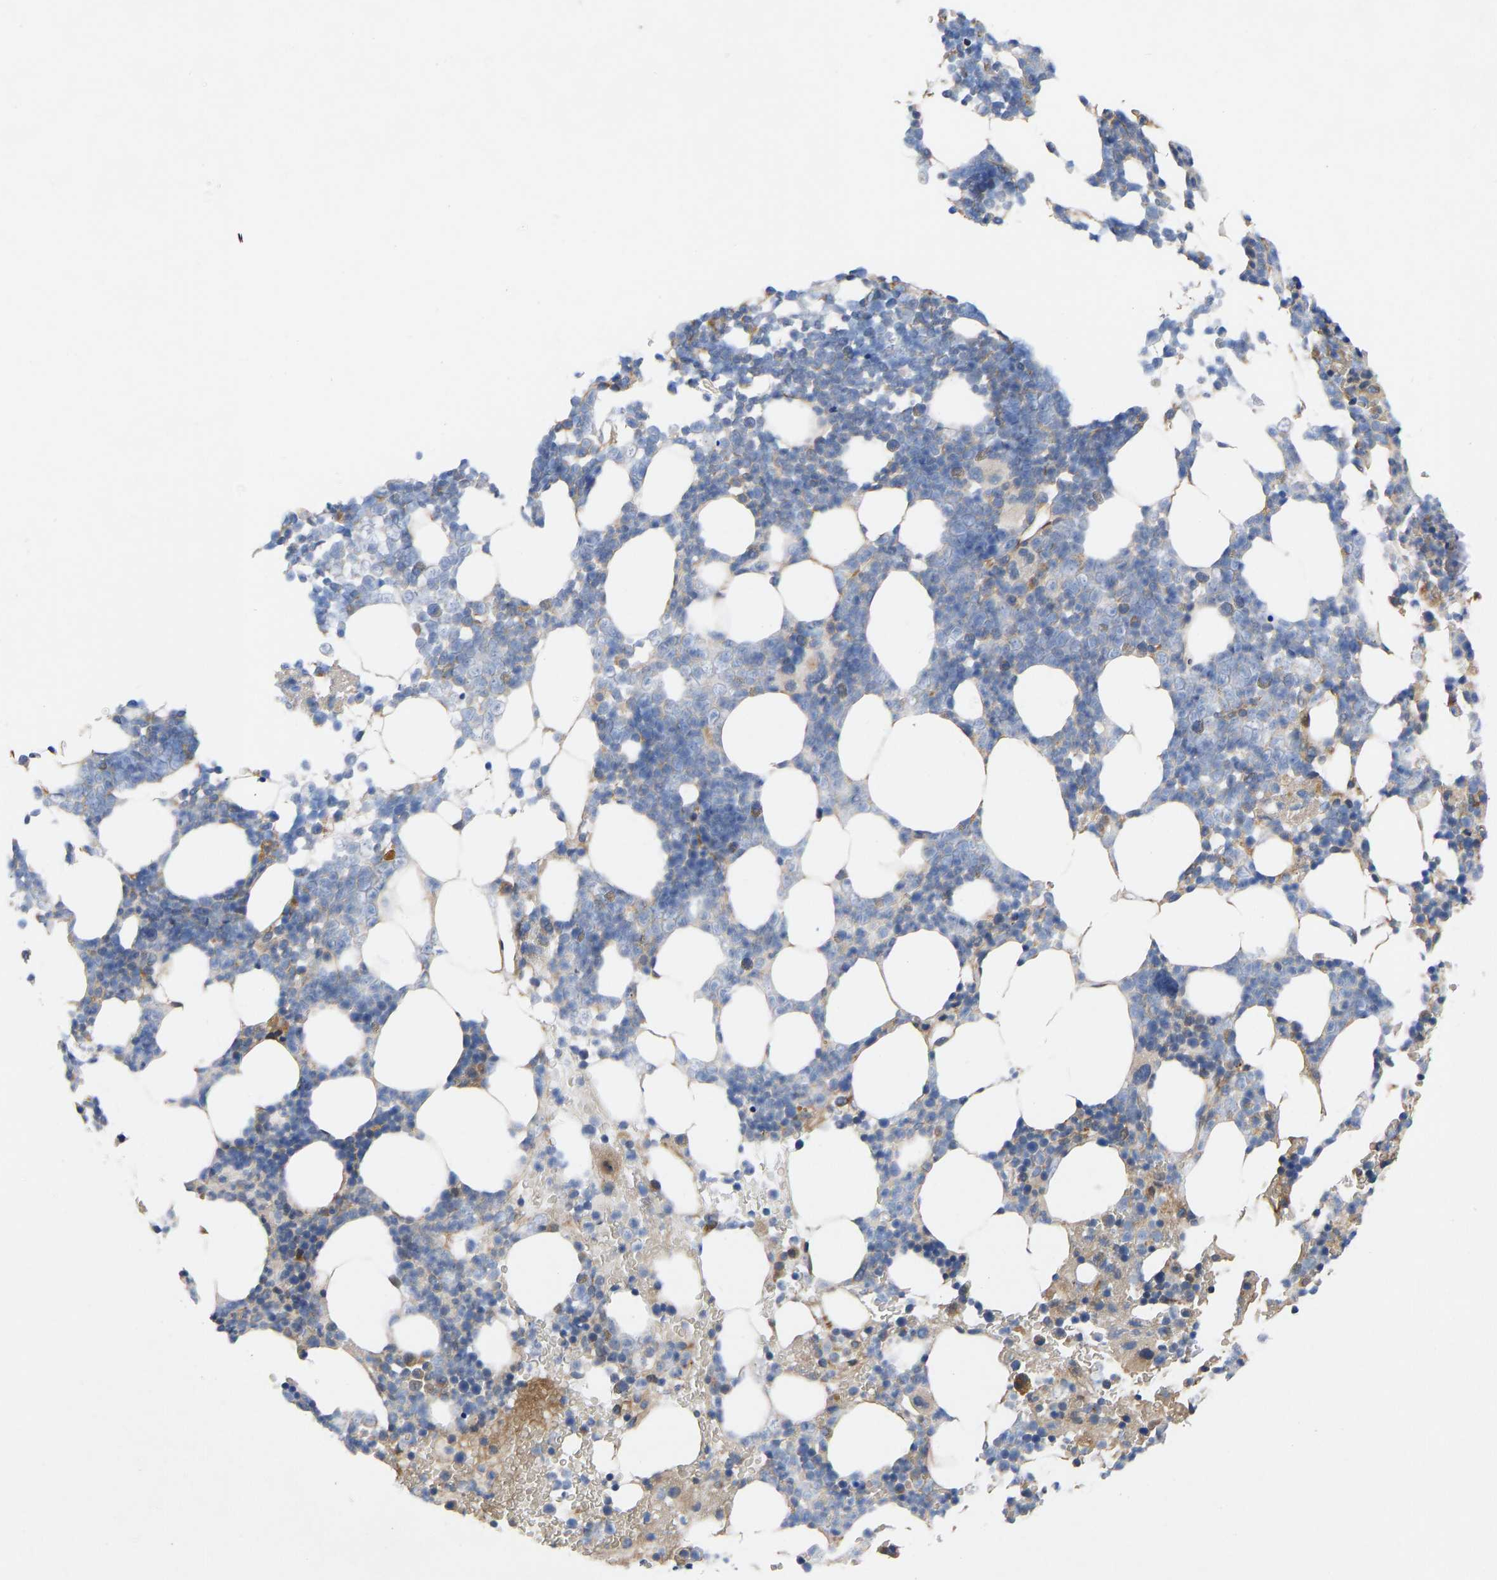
{"staining": {"intensity": "moderate", "quantity": "<25%", "location": "cytoplasmic/membranous"}, "tissue": "bone marrow", "cell_type": "Hematopoietic cells", "image_type": "normal", "snomed": [{"axis": "morphology", "description": "Normal tissue, NOS"}, {"axis": "morphology", "description": "Inflammation, NOS"}, {"axis": "topography", "description": "Bone marrow"}], "caption": "Moderate cytoplasmic/membranous expression is seen in about <25% of hematopoietic cells in benign bone marrow. (Stains: DAB in brown, nuclei in blue, Microscopy: brightfield microscopy at high magnification).", "gene": "FRRS1", "patient": {"sex": "female", "age": 67}}